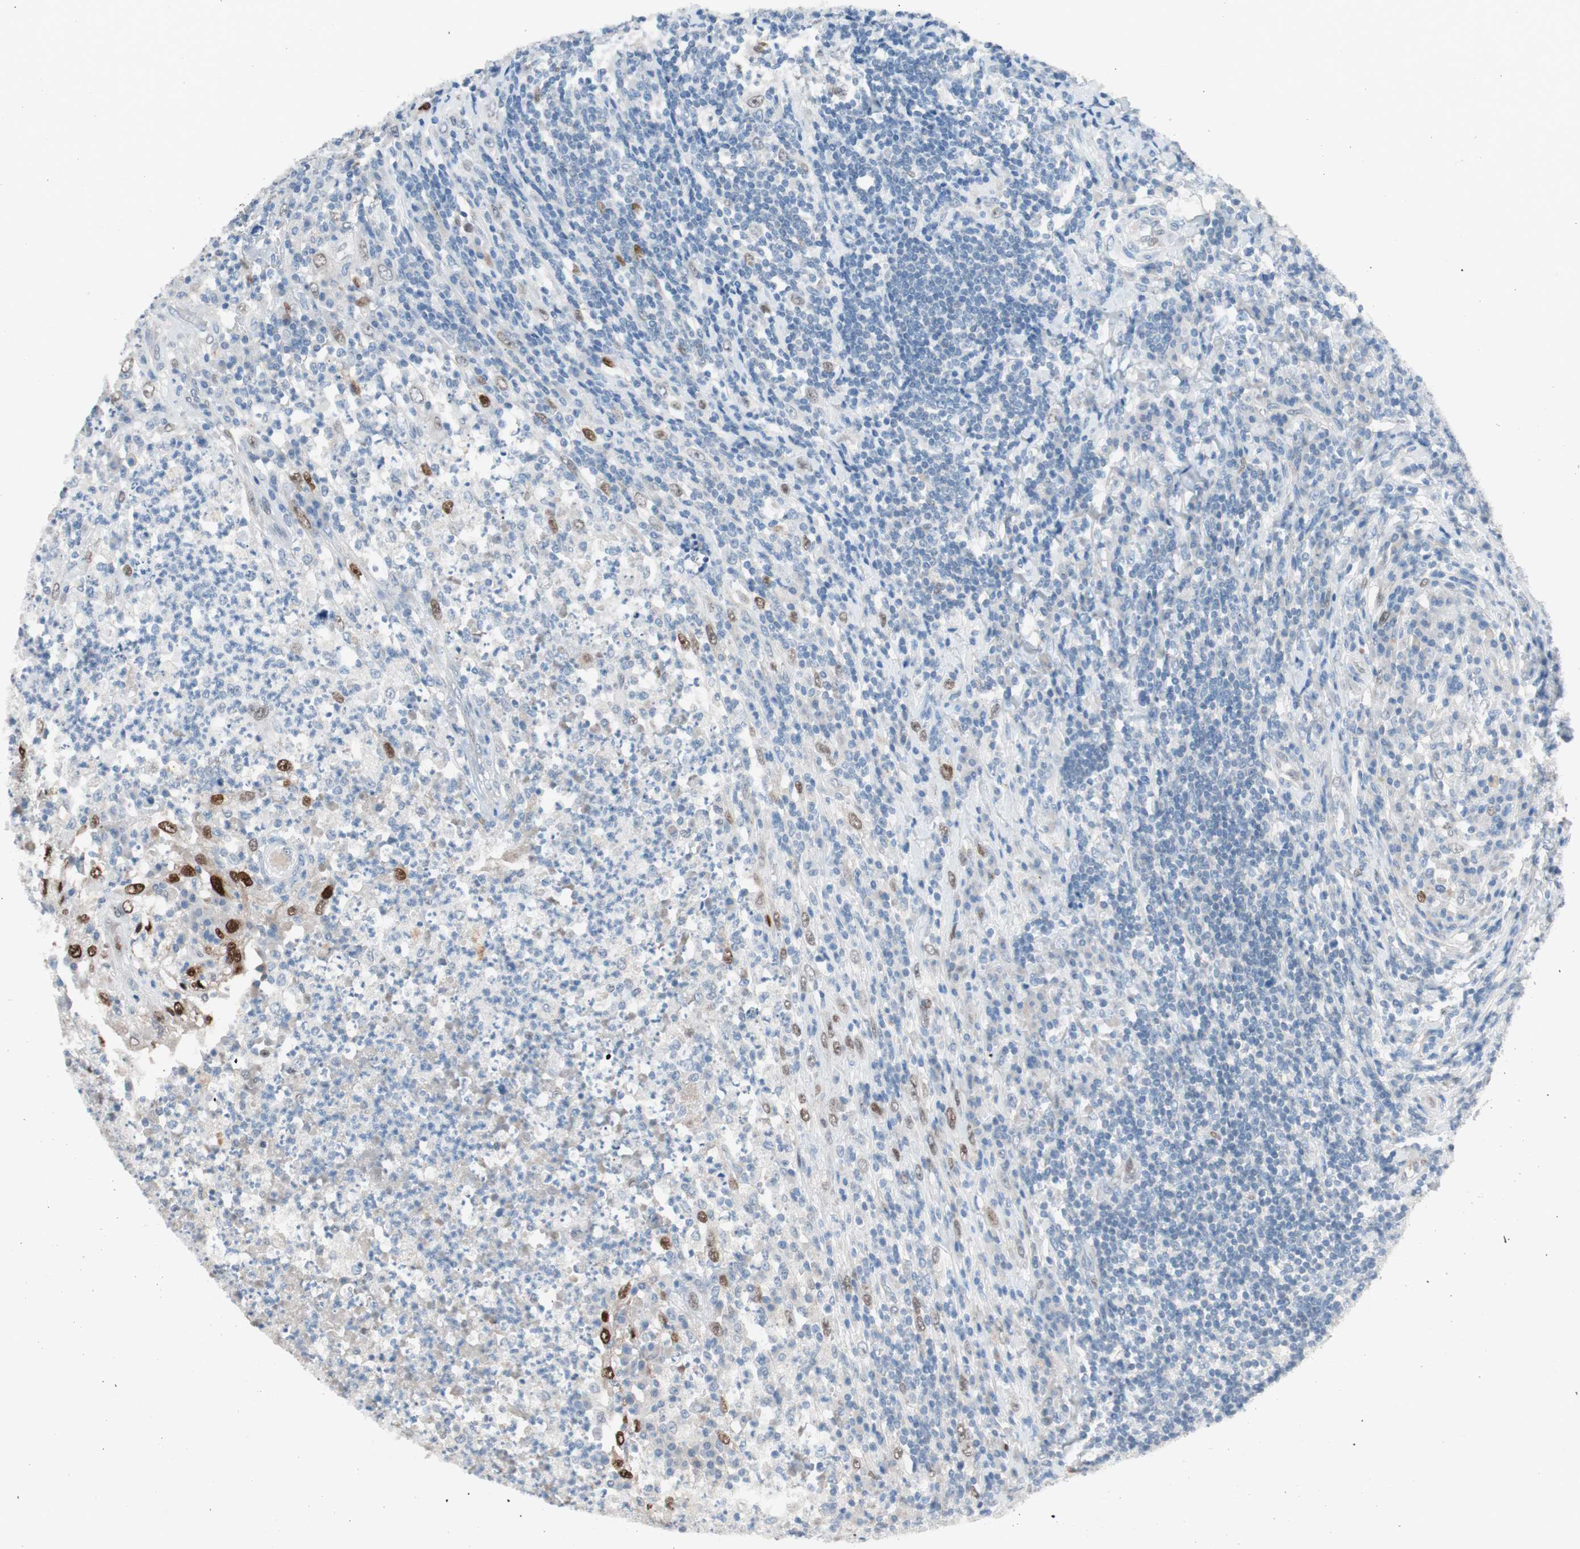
{"staining": {"intensity": "moderate", "quantity": "<25%", "location": "nuclear"}, "tissue": "testis cancer", "cell_type": "Tumor cells", "image_type": "cancer", "snomed": [{"axis": "morphology", "description": "Necrosis, NOS"}, {"axis": "morphology", "description": "Carcinoma, Embryonal, NOS"}, {"axis": "topography", "description": "Testis"}], "caption": "Protein staining shows moderate nuclear positivity in approximately <25% of tumor cells in embryonal carcinoma (testis). (DAB IHC with brightfield microscopy, high magnification).", "gene": "FOSL1", "patient": {"sex": "male", "age": 19}}